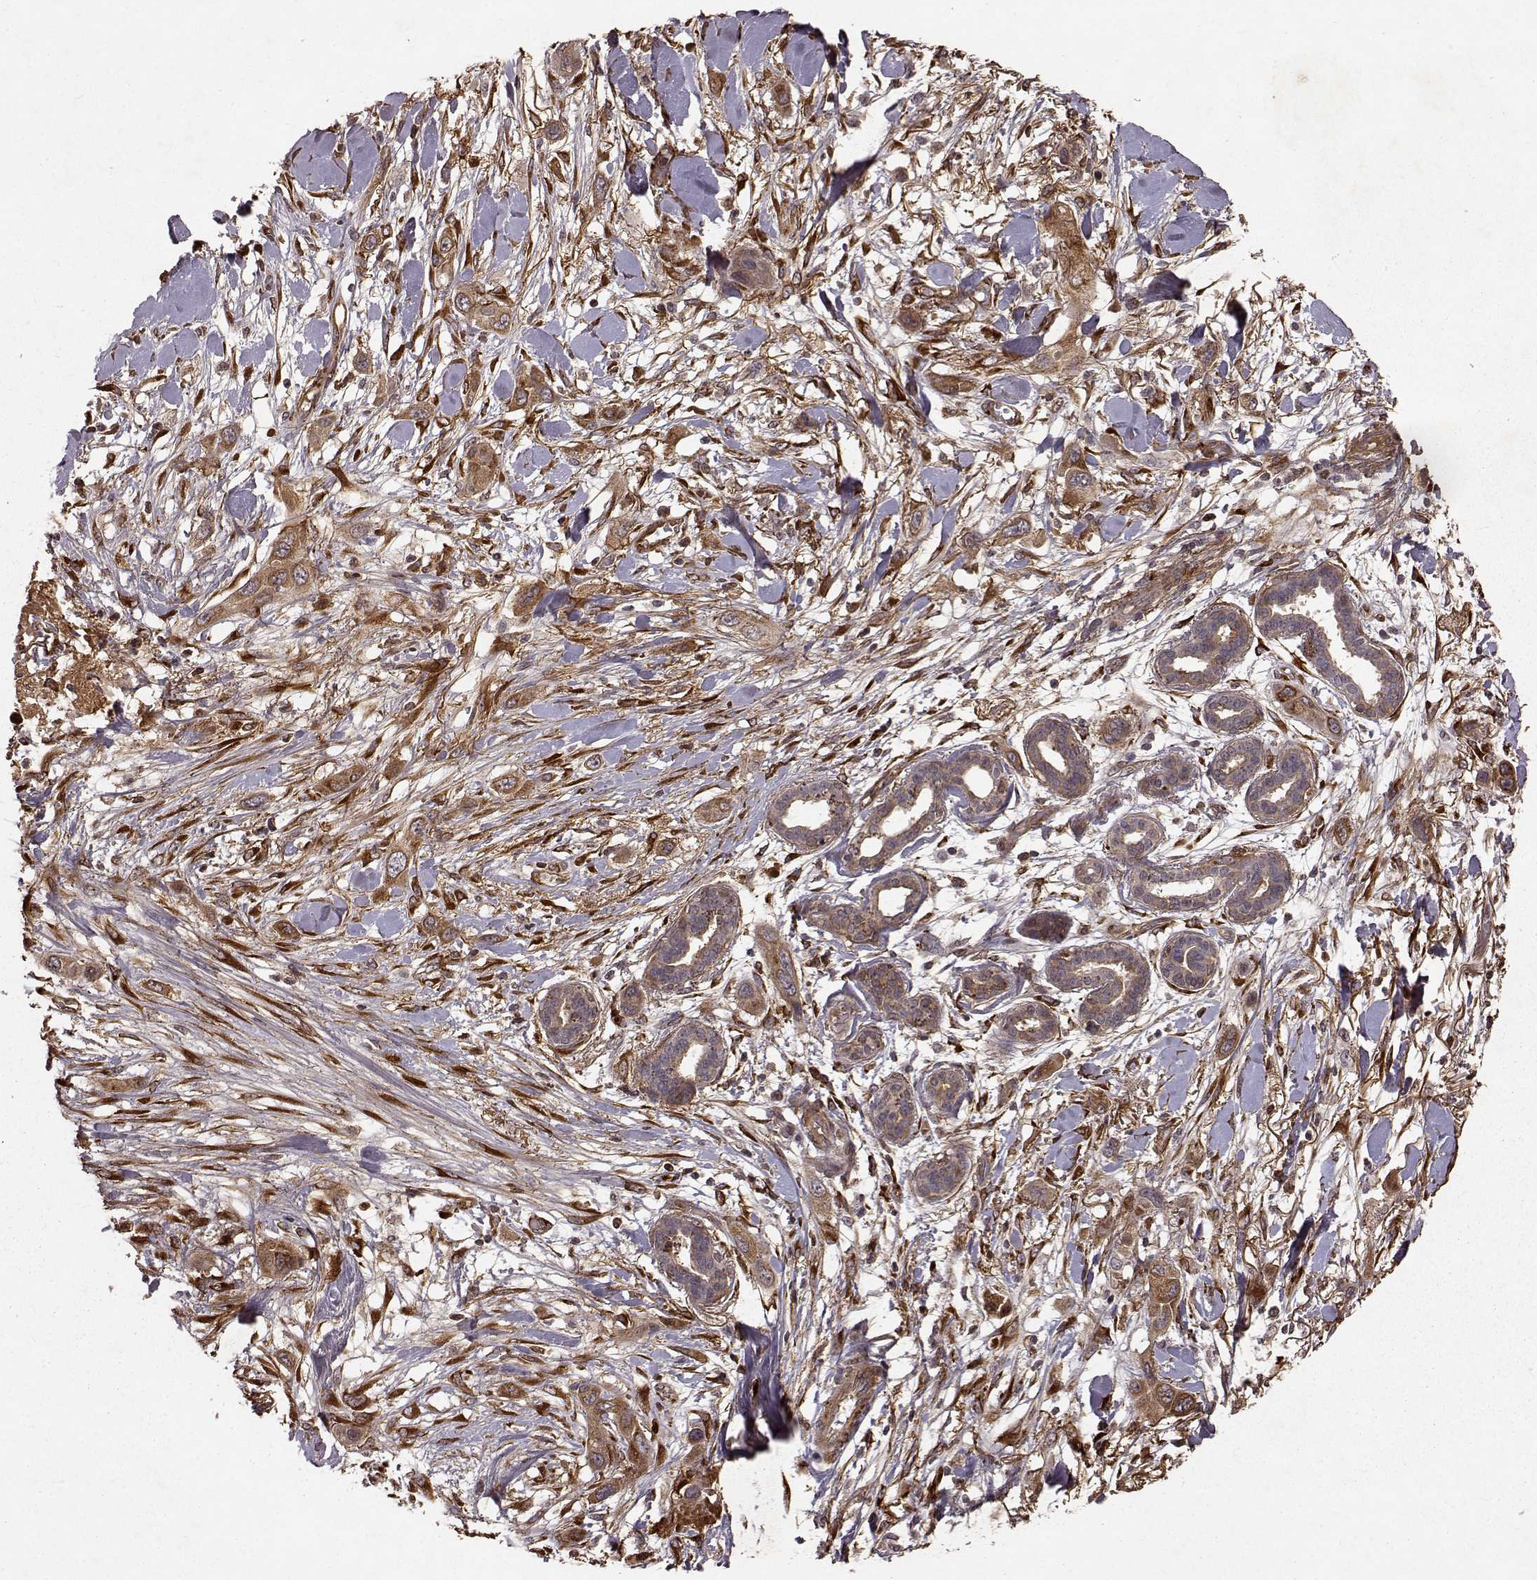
{"staining": {"intensity": "strong", "quantity": ">75%", "location": "cytoplasmic/membranous"}, "tissue": "skin cancer", "cell_type": "Tumor cells", "image_type": "cancer", "snomed": [{"axis": "morphology", "description": "Squamous cell carcinoma, NOS"}, {"axis": "topography", "description": "Skin"}], "caption": "Immunohistochemistry (IHC) micrograph of neoplastic tissue: skin cancer stained using immunohistochemistry exhibits high levels of strong protein expression localized specifically in the cytoplasmic/membranous of tumor cells, appearing as a cytoplasmic/membranous brown color.", "gene": "FSTL1", "patient": {"sex": "male", "age": 79}}